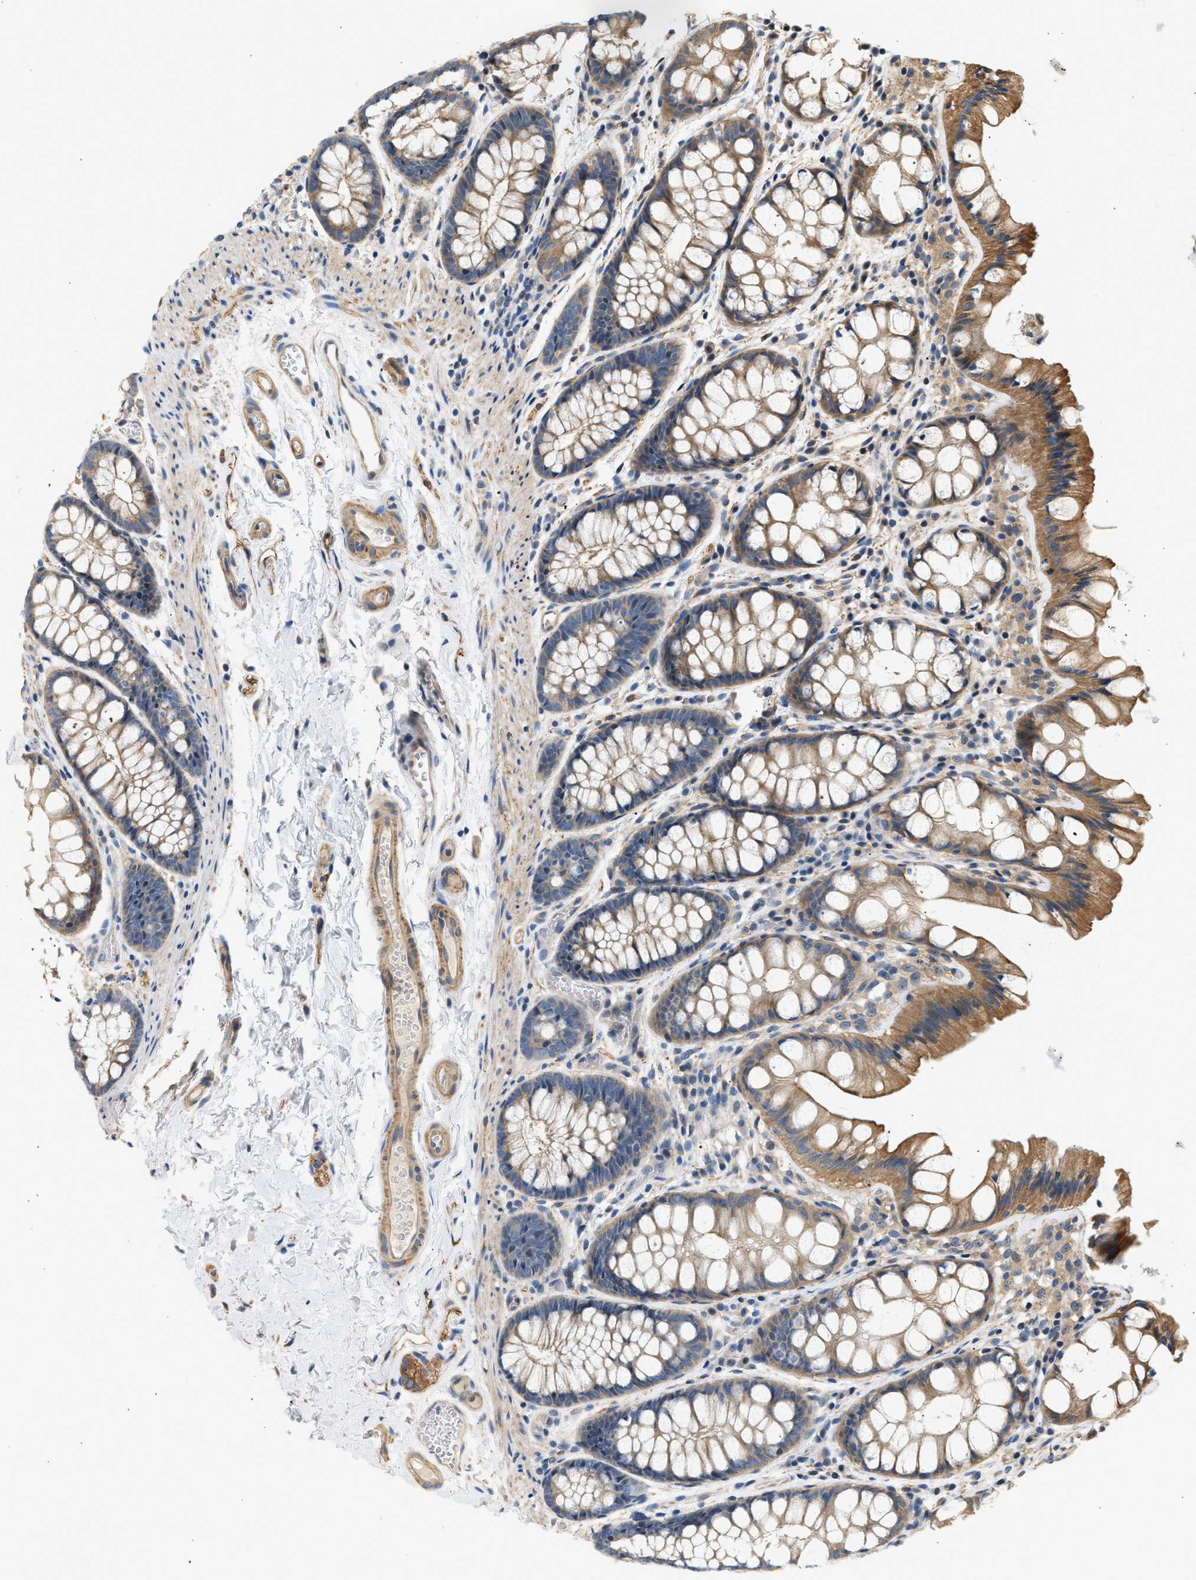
{"staining": {"intensity": "moderate", "quantity": ">75%", "location": "cytoplasmic/membranous"}, "tissue": "colon", "cell_type": "Endothelial cells", "image_type": "normal", "snomed": [{"axis": "morphology", "description": "Normal tissue, NOS"}, {"axis": "topography", "description": "Colon"}], "caption": "DAB immunohistochemical staining of unremarkable colon demonstrates moderate cytoplasmic/membranous protein expression in approximately >75% of endothelial cells.", "gene": "WDR31", "patient": {"sex": "male", "age": 47}}